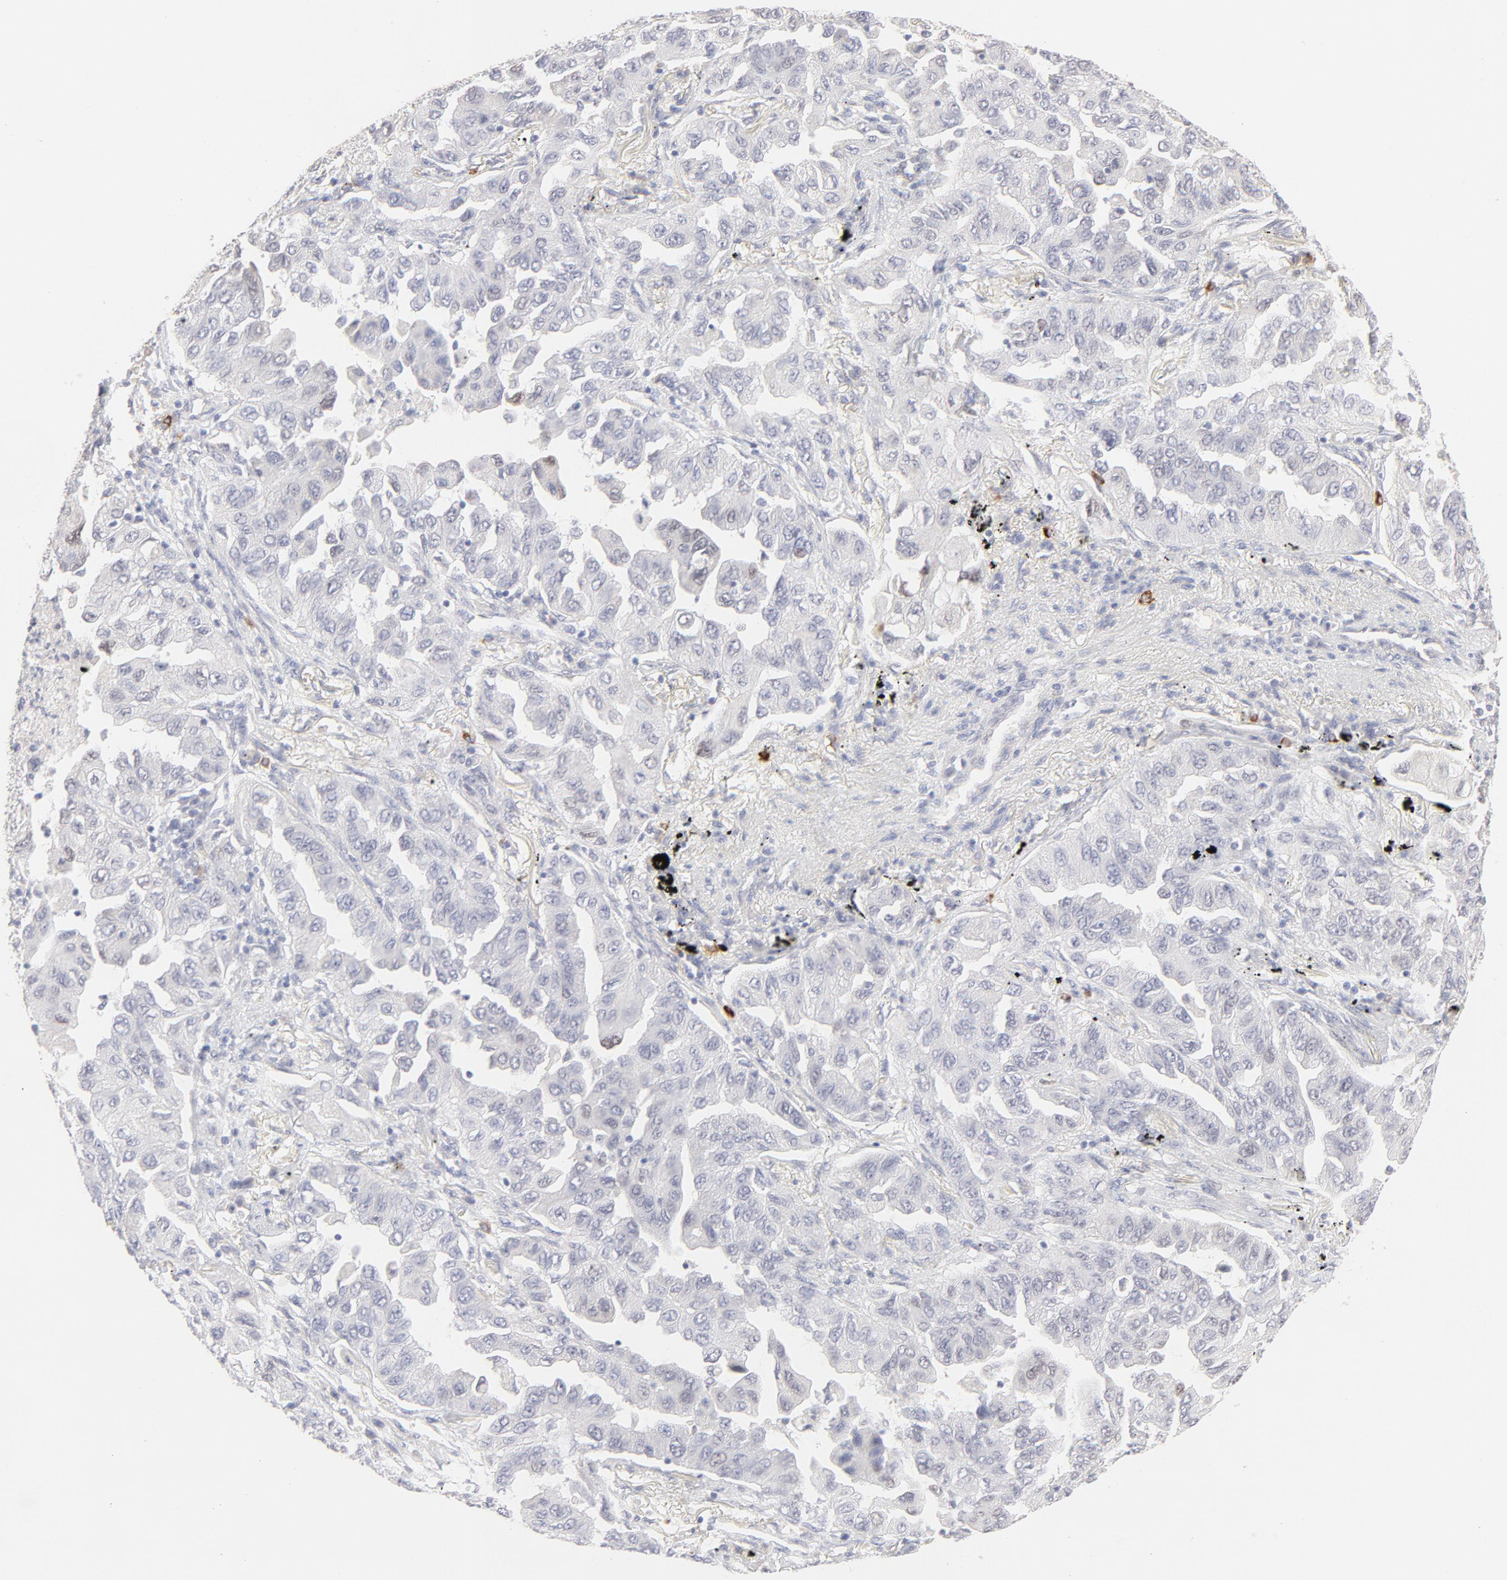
{"staining": {"intensity": "weak", "quantity": "<25%", "location": "nuclear"}, "tissue": "lung cancer", "cell_type": "Tumor cells", "image_type": "cancer", "snomed": [{"axis": "morphology", "description": "Adenocarcinoma, NOS"}, {"axis": "topography", "description": "Lung"}], "caption": "The immunohistochemistry (IHC) photomicrograph has no significant positivity in tumor cells of lung cancer tissue.", "gene": "ELF3", "patient": {"sex": "female", "age": 65}}